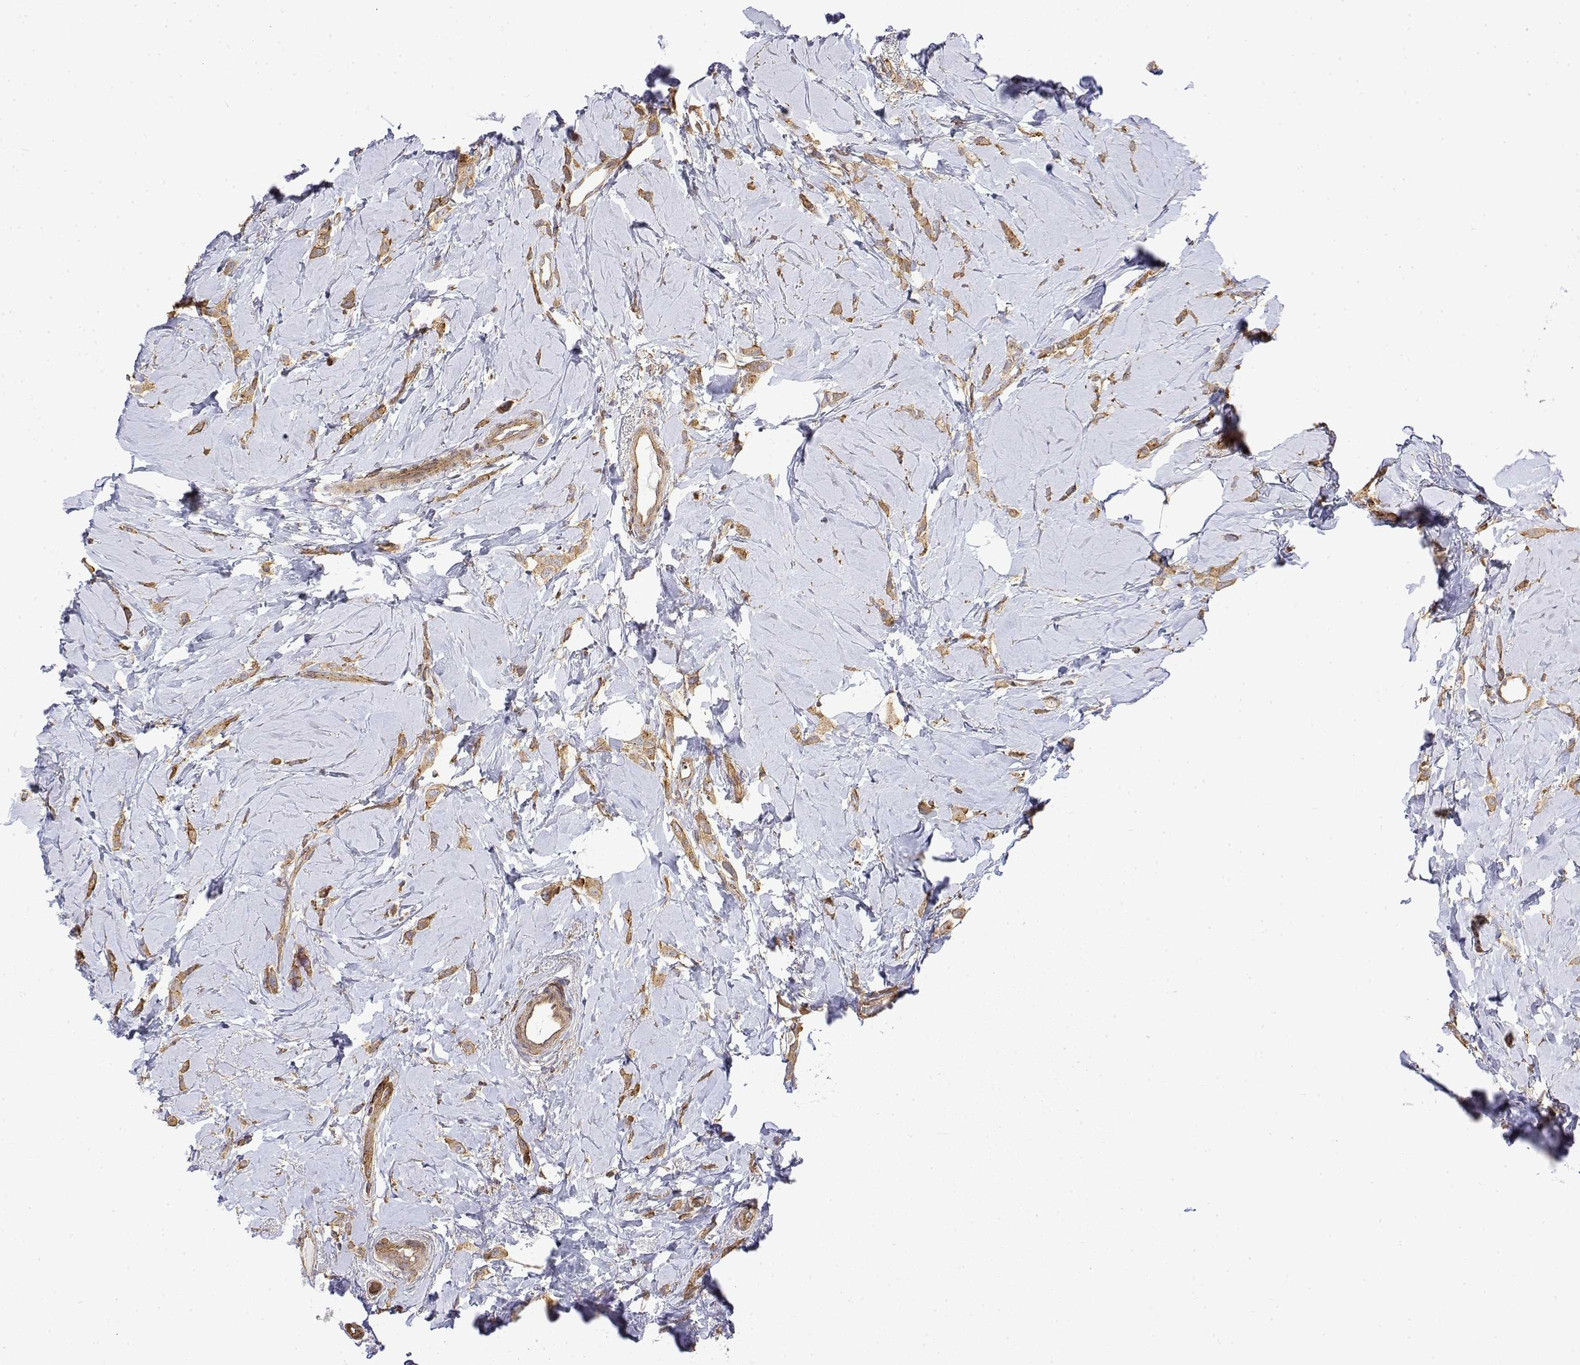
{"staining": {"intensity": "moderate", "quantity": ">75%", "location": "cytoplasmic/membranous"}, "tissue": "breast cancer", "cell_type": "Tumor cells", "image_type": "cancer", "snomed": [{"axis": "morphology", "description": "Lobular carcinoma"}, {"axis": "topography", "description": "Breast"}], "caption": "The immunohistochemical stain shows moderate cytoplasmic/membranous expression in tumor cells of breast cancer tissue.", "gene": "PACSIN2", "patient": {"sex": "female", "age": 66}}